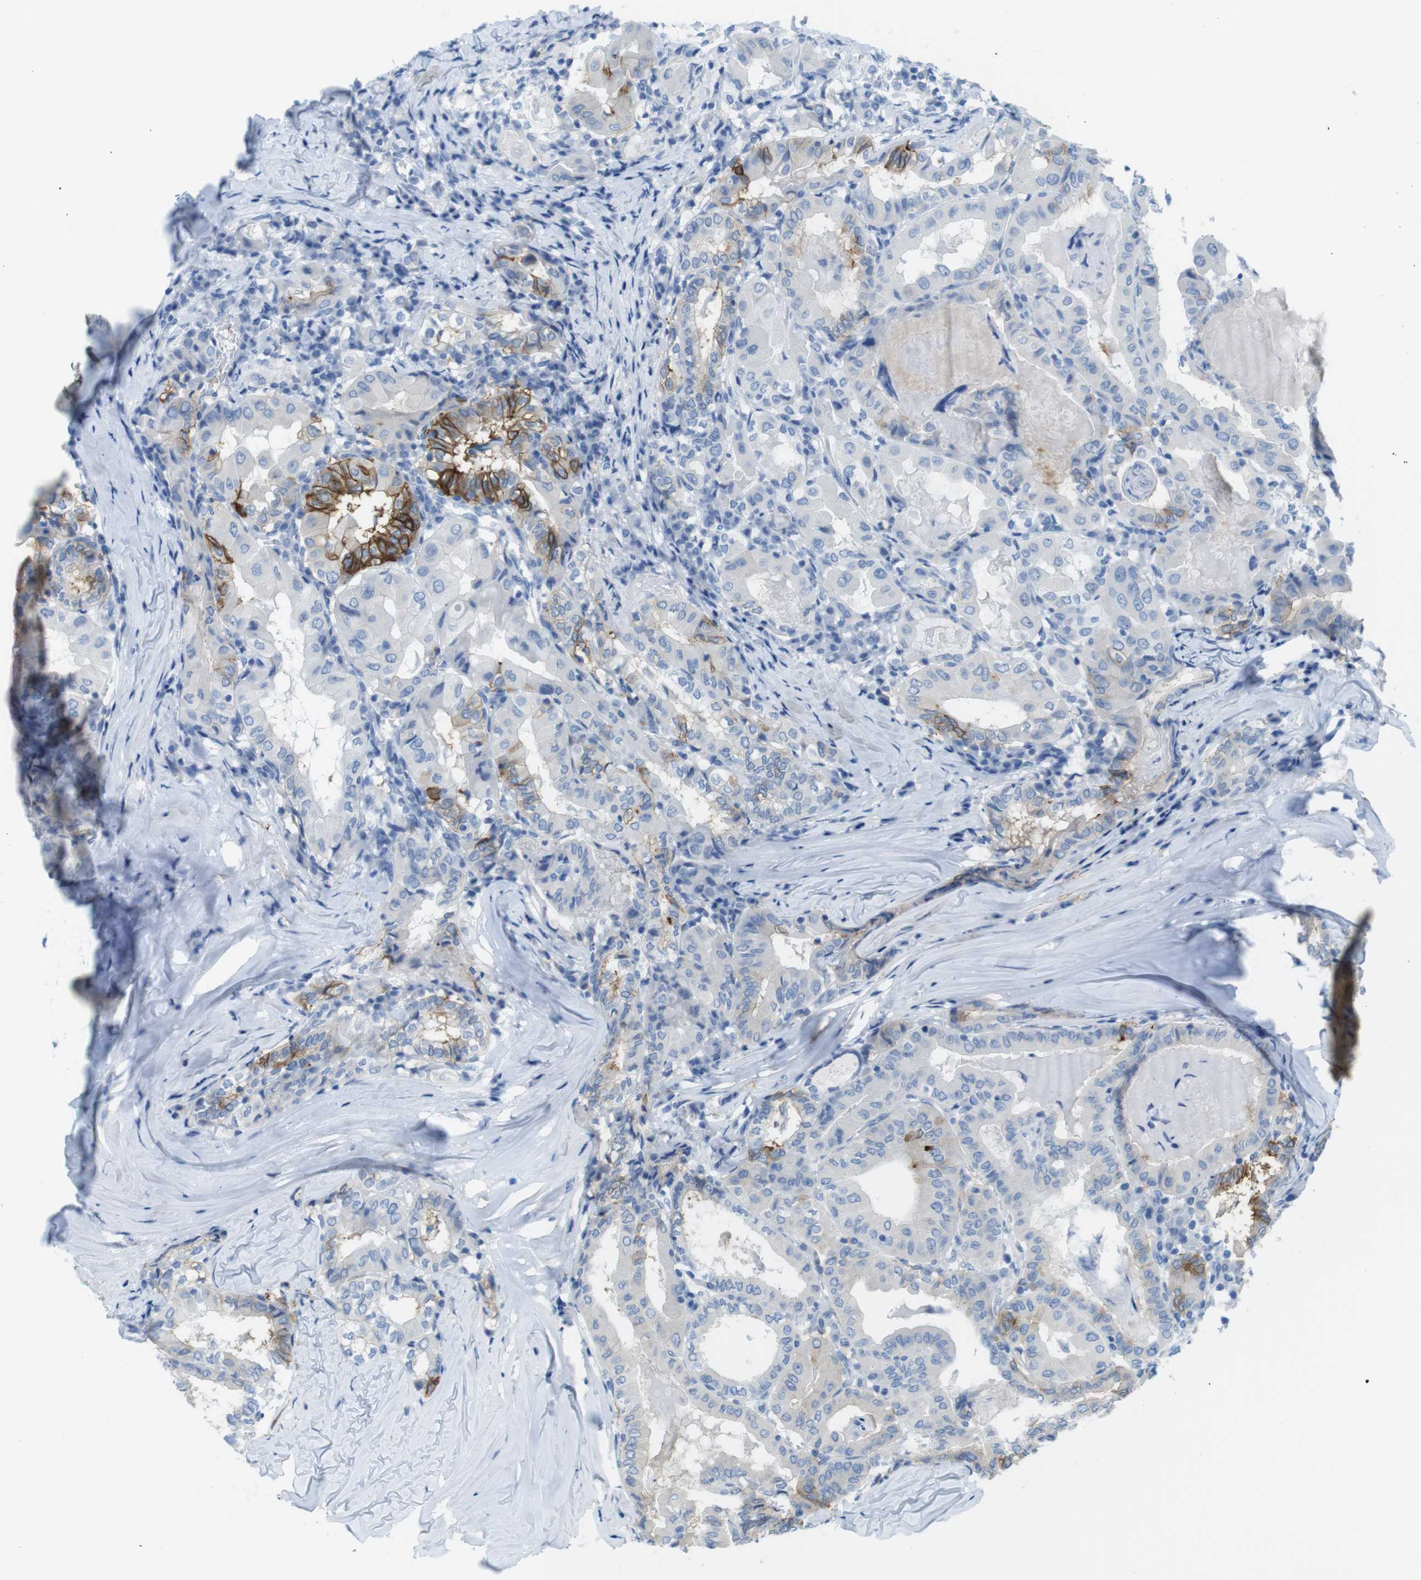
{"staining": {"intensity": "moderate", "quantity": "<25%", "location": "cytoplasmic/membranous"}, "tissue": "thyroid cancer", "cell_type": "Tumor cells", "image_type": "cancer", "snomed": [{"axis": "morphology", "description": "Papillary adenocarcinoma, NOS"}, {"axis": "topography", "description": "Thyroid gland"}], "caption": "Protein expression analysis of human thyroid cancer reveals moderate cytoplasmic/membranous positivity in approximately <25% of tumor cells.", "gene": "GAP43", "patient": {"sex": "female", "age": 42}}